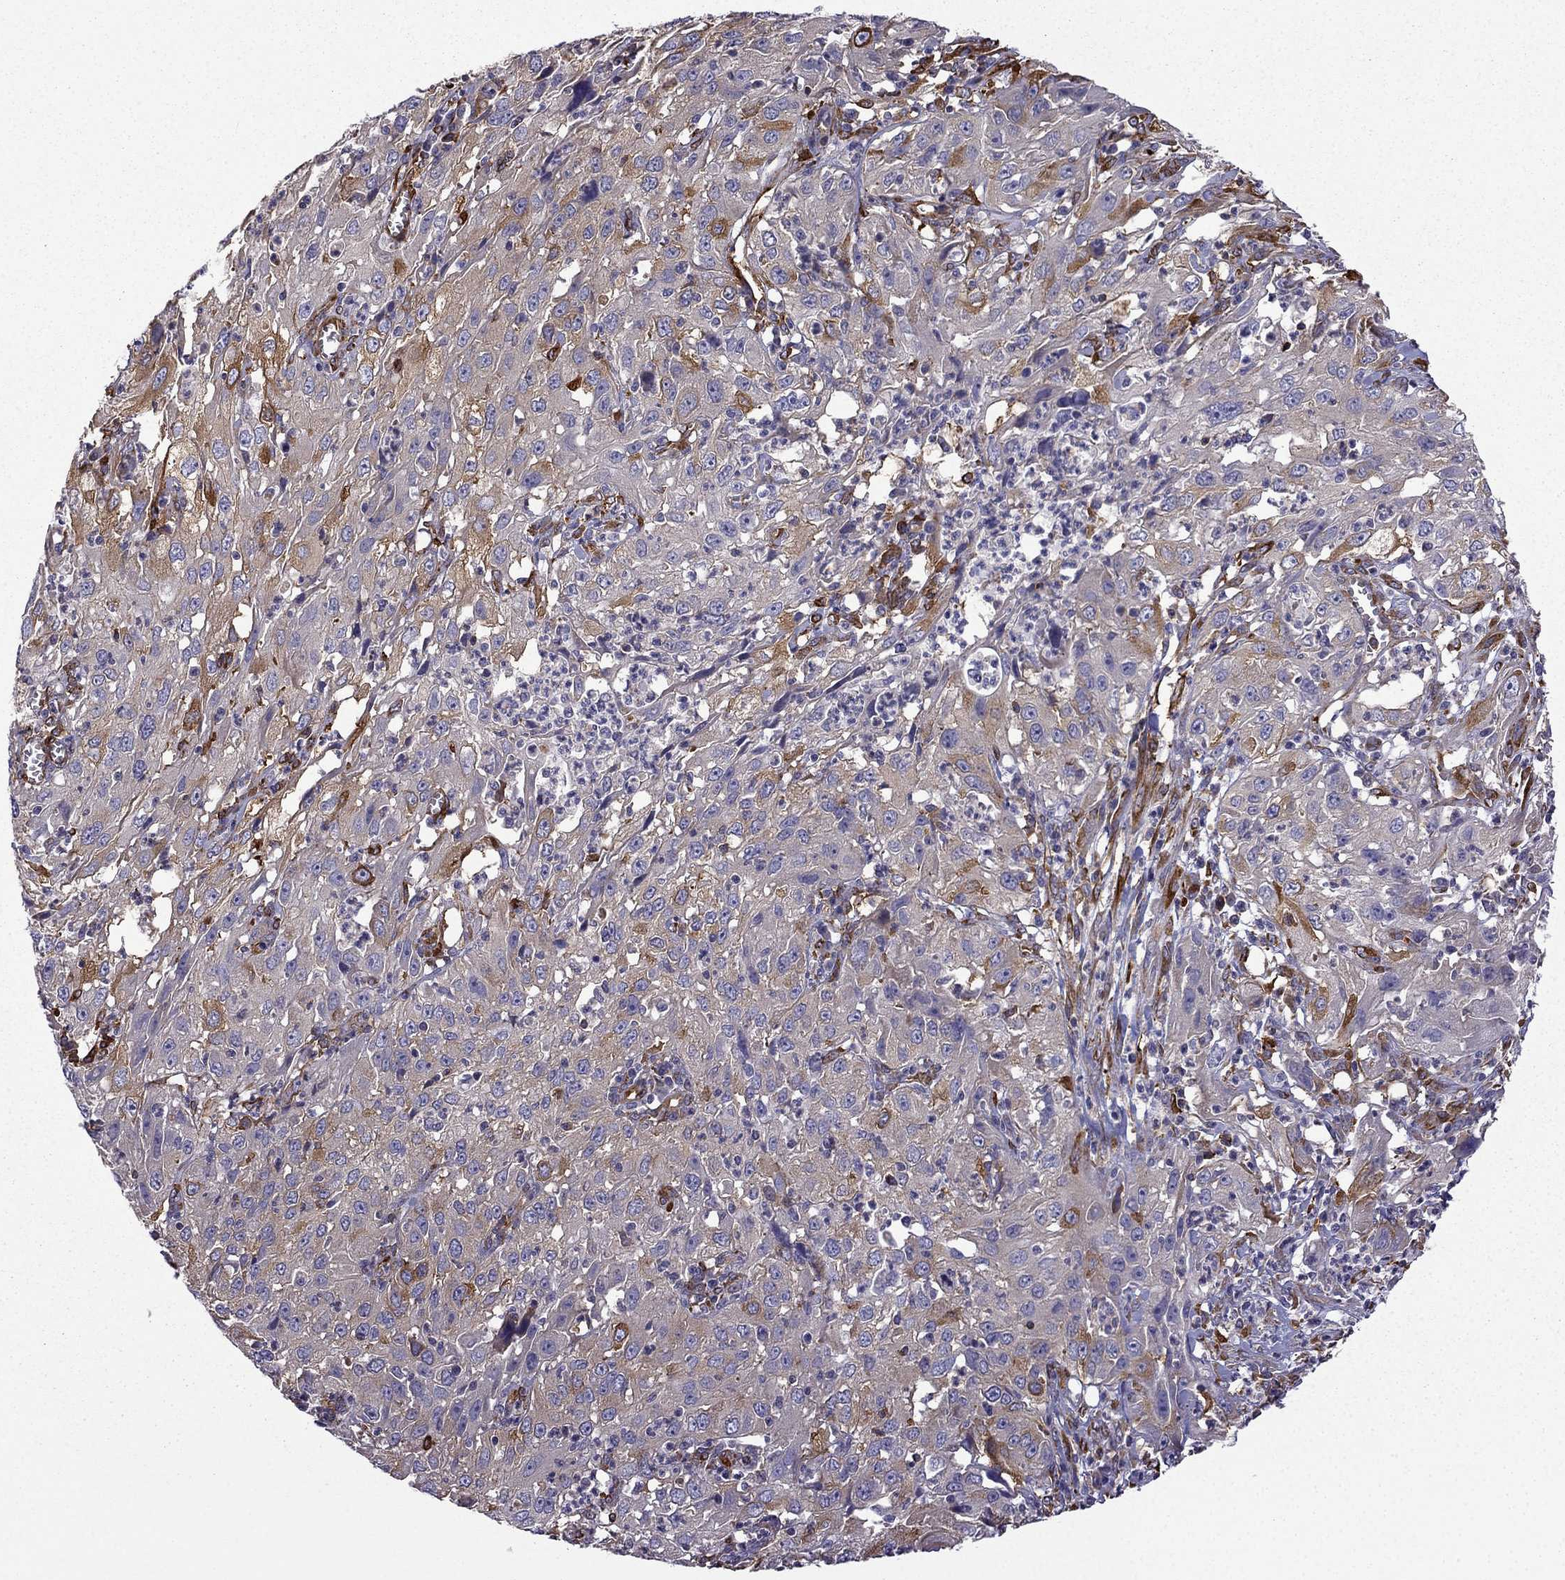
{"staining": {"intensity": "strong", "quantity": "25%-75%", "location": "cytoplasmic/membranous"}, "tissue": "cervical cancer", "cell_type": "Tumor cells", "image_type": "cancer", "snomed": [{"axis": "morphology", "description": "Squamous cell carcinoma, NOS"}, {"axis": "topography", "description": "Cervix"}], "caption": "IHC (DAB) staining of human cervical squamous cell carcinoma displays strong cytoplasmic/membranous protein staining in approximately 25%-75% of tumor cells.", "gene": "MAP4", "patient": {"sex": "female", "age": 32}}